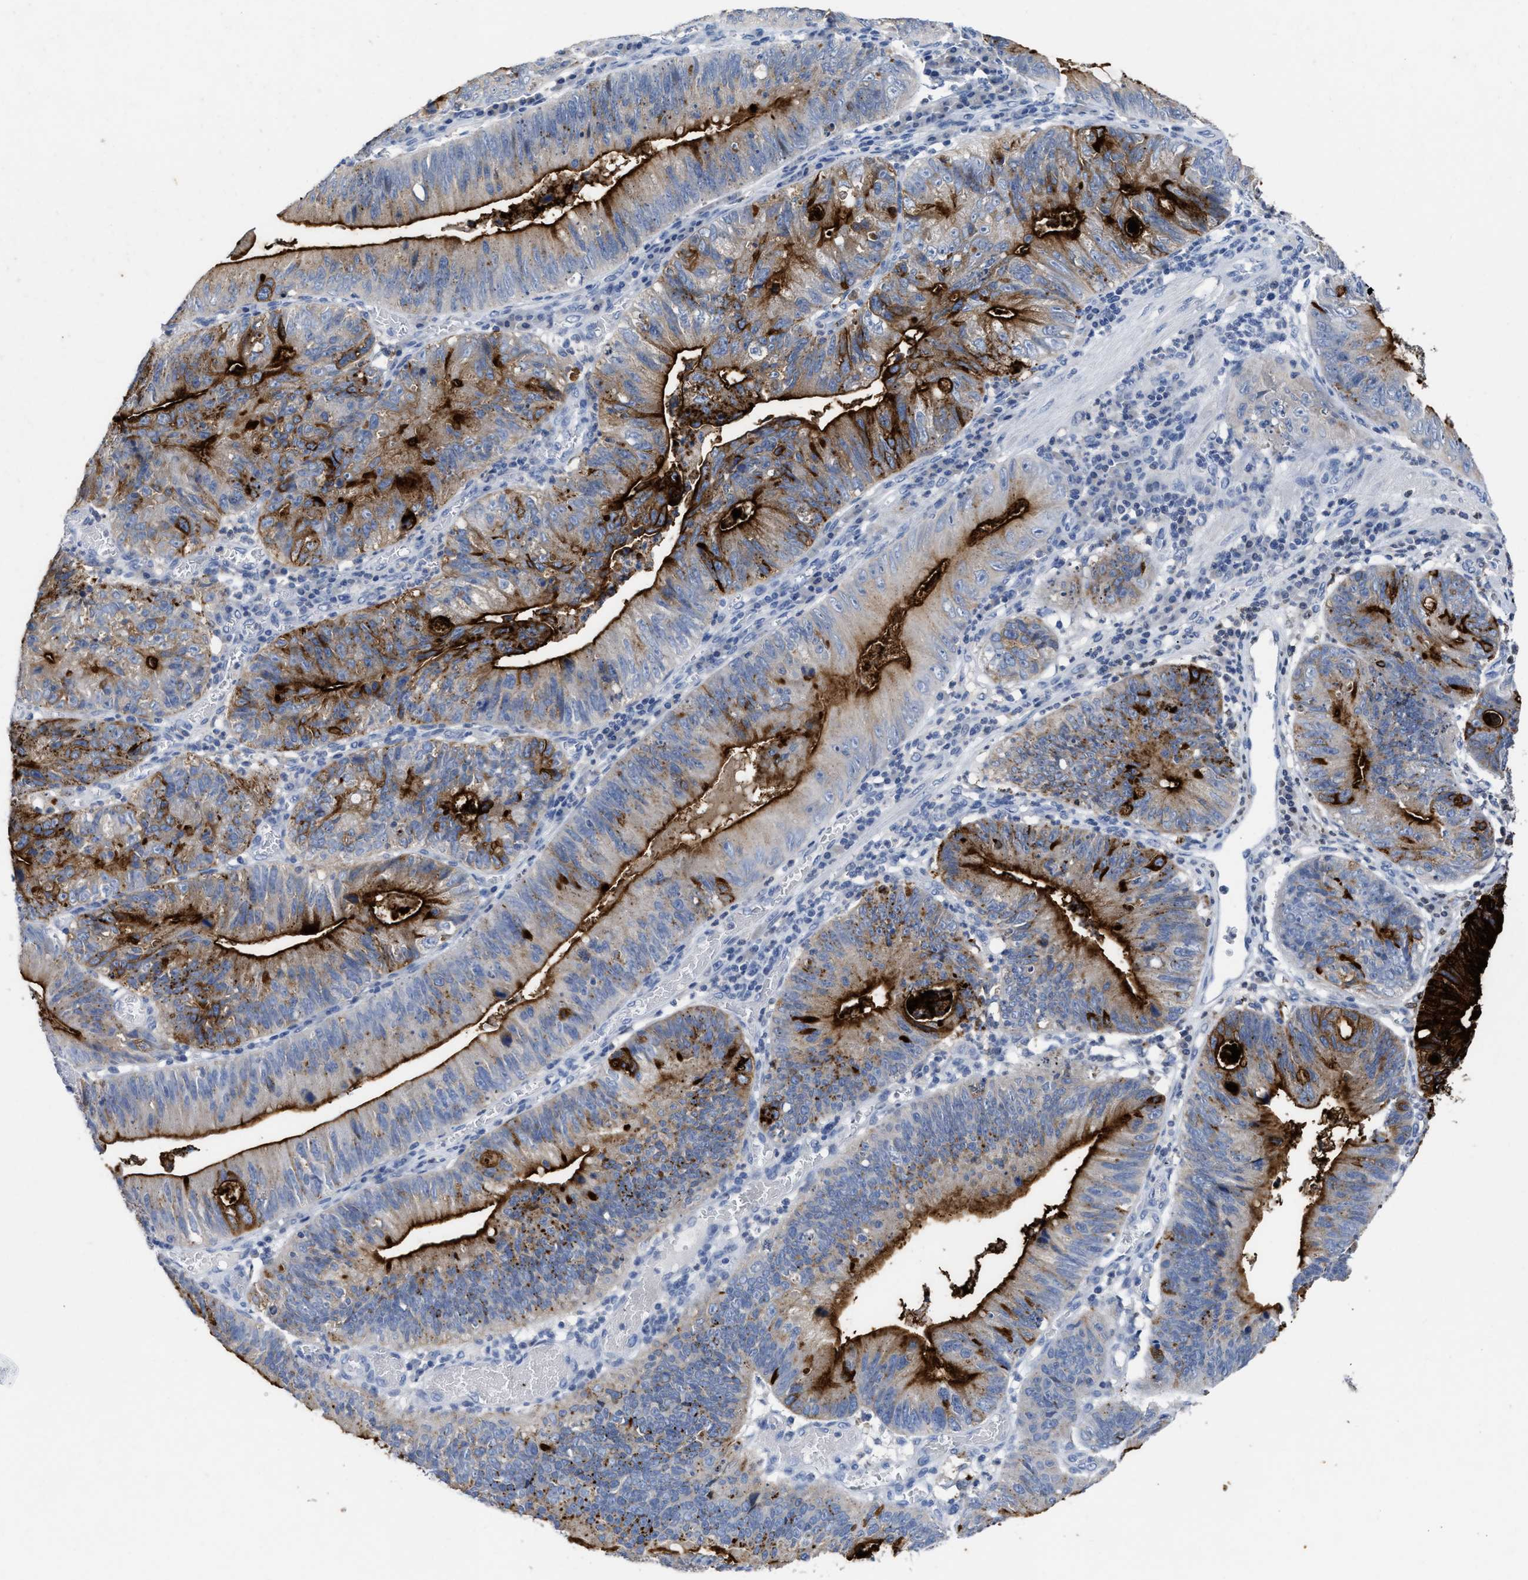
{"staining": {"intensity": "strong", "quantity": "25%-75%", "location": "cytoplasmic/membranous"}, "tissue": "stomach cancer", "cell_type": "Tumor cells", "image_type": "cancer", "snomed": [{"axis": "morphology", "description": "Adenocarcinoma, NOS"}, {"axis": "topography", "description": "Stomach"}], "caption": "There is high levels of strong cytoplasmic/membranous staining in tumor cells of stomach adenocarcinoma, as demonstrated by immunohistochemical staining (brown color).", "gene": "CEACAM5", "patient": {"sex": "male", "age": 59}}